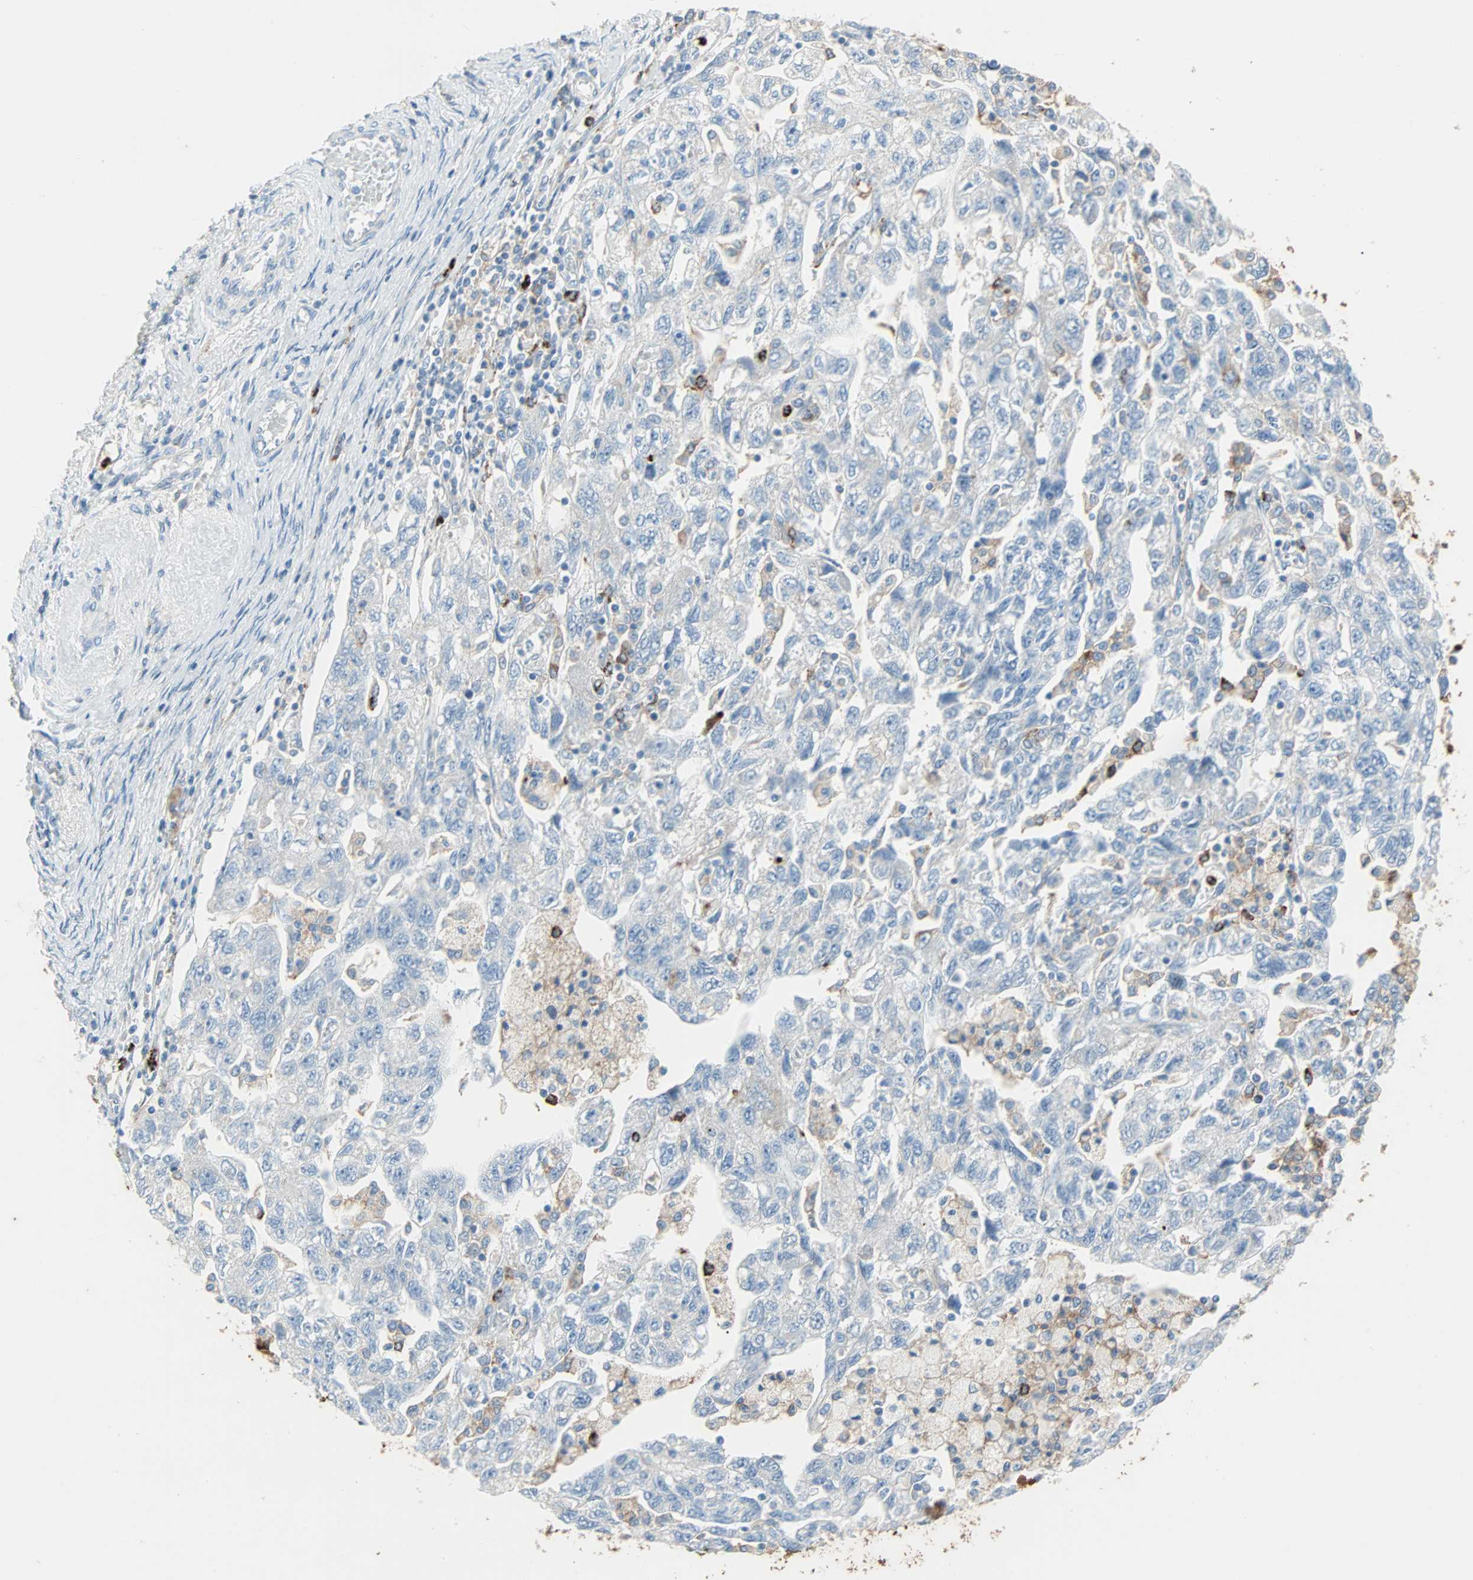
{"staining": {"intensity": "negative", "quantity": "none", "location": "none"}, "tissue": "ovarian cancer", "cell_type": "Tumor cells", "image_type": "cancer", "snomed": [{"axis": "morphology", "description": "Carcinoma, NOS"}, {"axis": "morphology", "description": "Cystadenocarcinoma, serous, NOS"}, {"axis": "topography", "description": "Ovary"}], "caption": "Immunohistochemical staining of ovarian cancer (carcinoma) displays no significant expression in tumor cells.", "gene": "CLEC4A", "patient": {"sex": "female", "age": 69}}